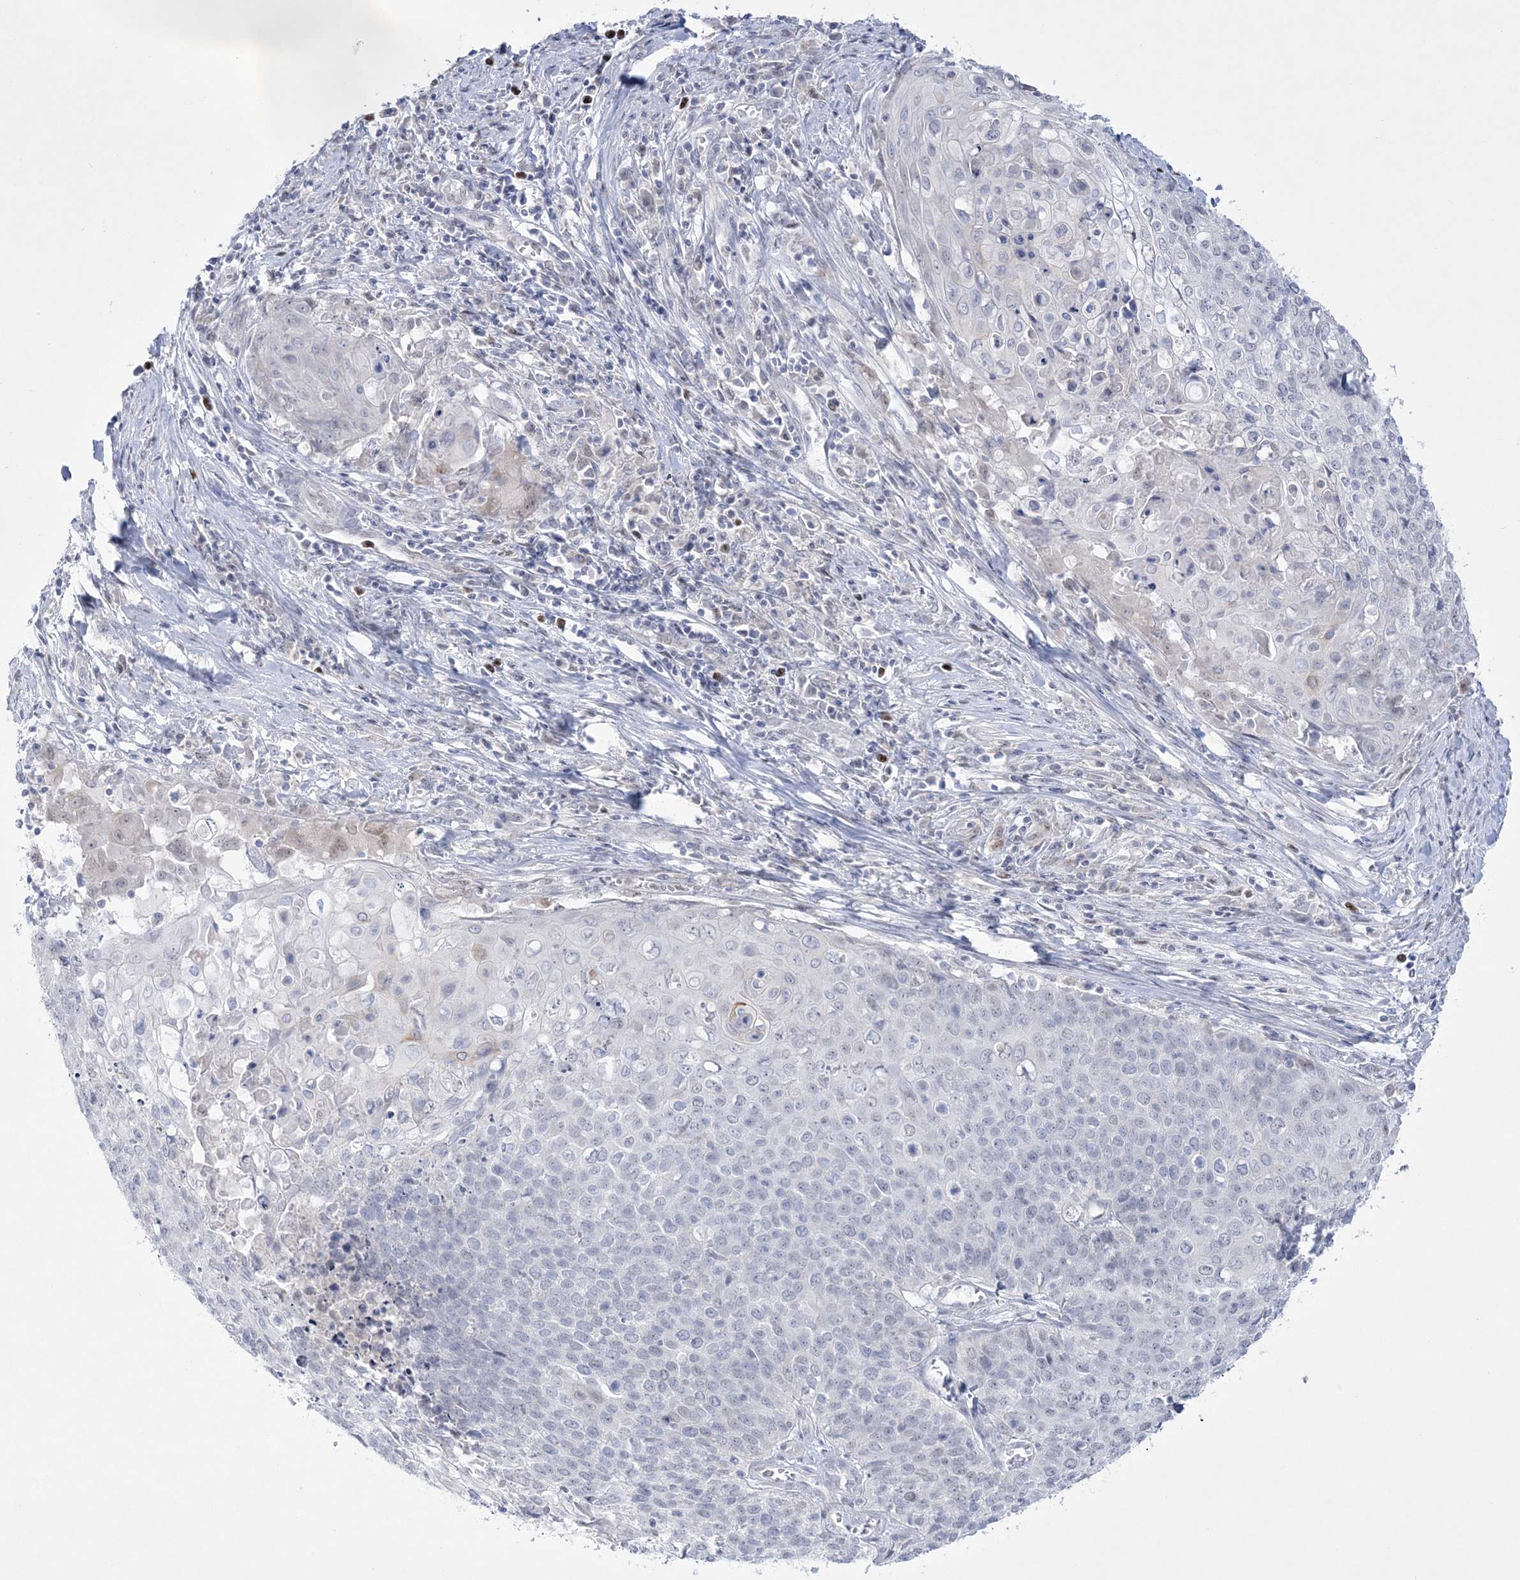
{"staining": {"intensity": "negative", "quantity": "none", "location": "none"}, "tissue": "cervical cancer", "cell_type": "Tumor cells", "image_type": "cancer", "snomed": [{"axis": "morphology", "description": "Squamous cell carcinoma, NOS"}, {"axis": "topography", "description": "Cervix"}], "caption": "DAB (3,3'-diaminobenzidine) immunohistochemical staining of human cervical cancer (squamous cell carcinoma) exhibits no significant staining in tumor cells.", "gene": "WDR27", "patient": {"sex": "female", "age": 39}}